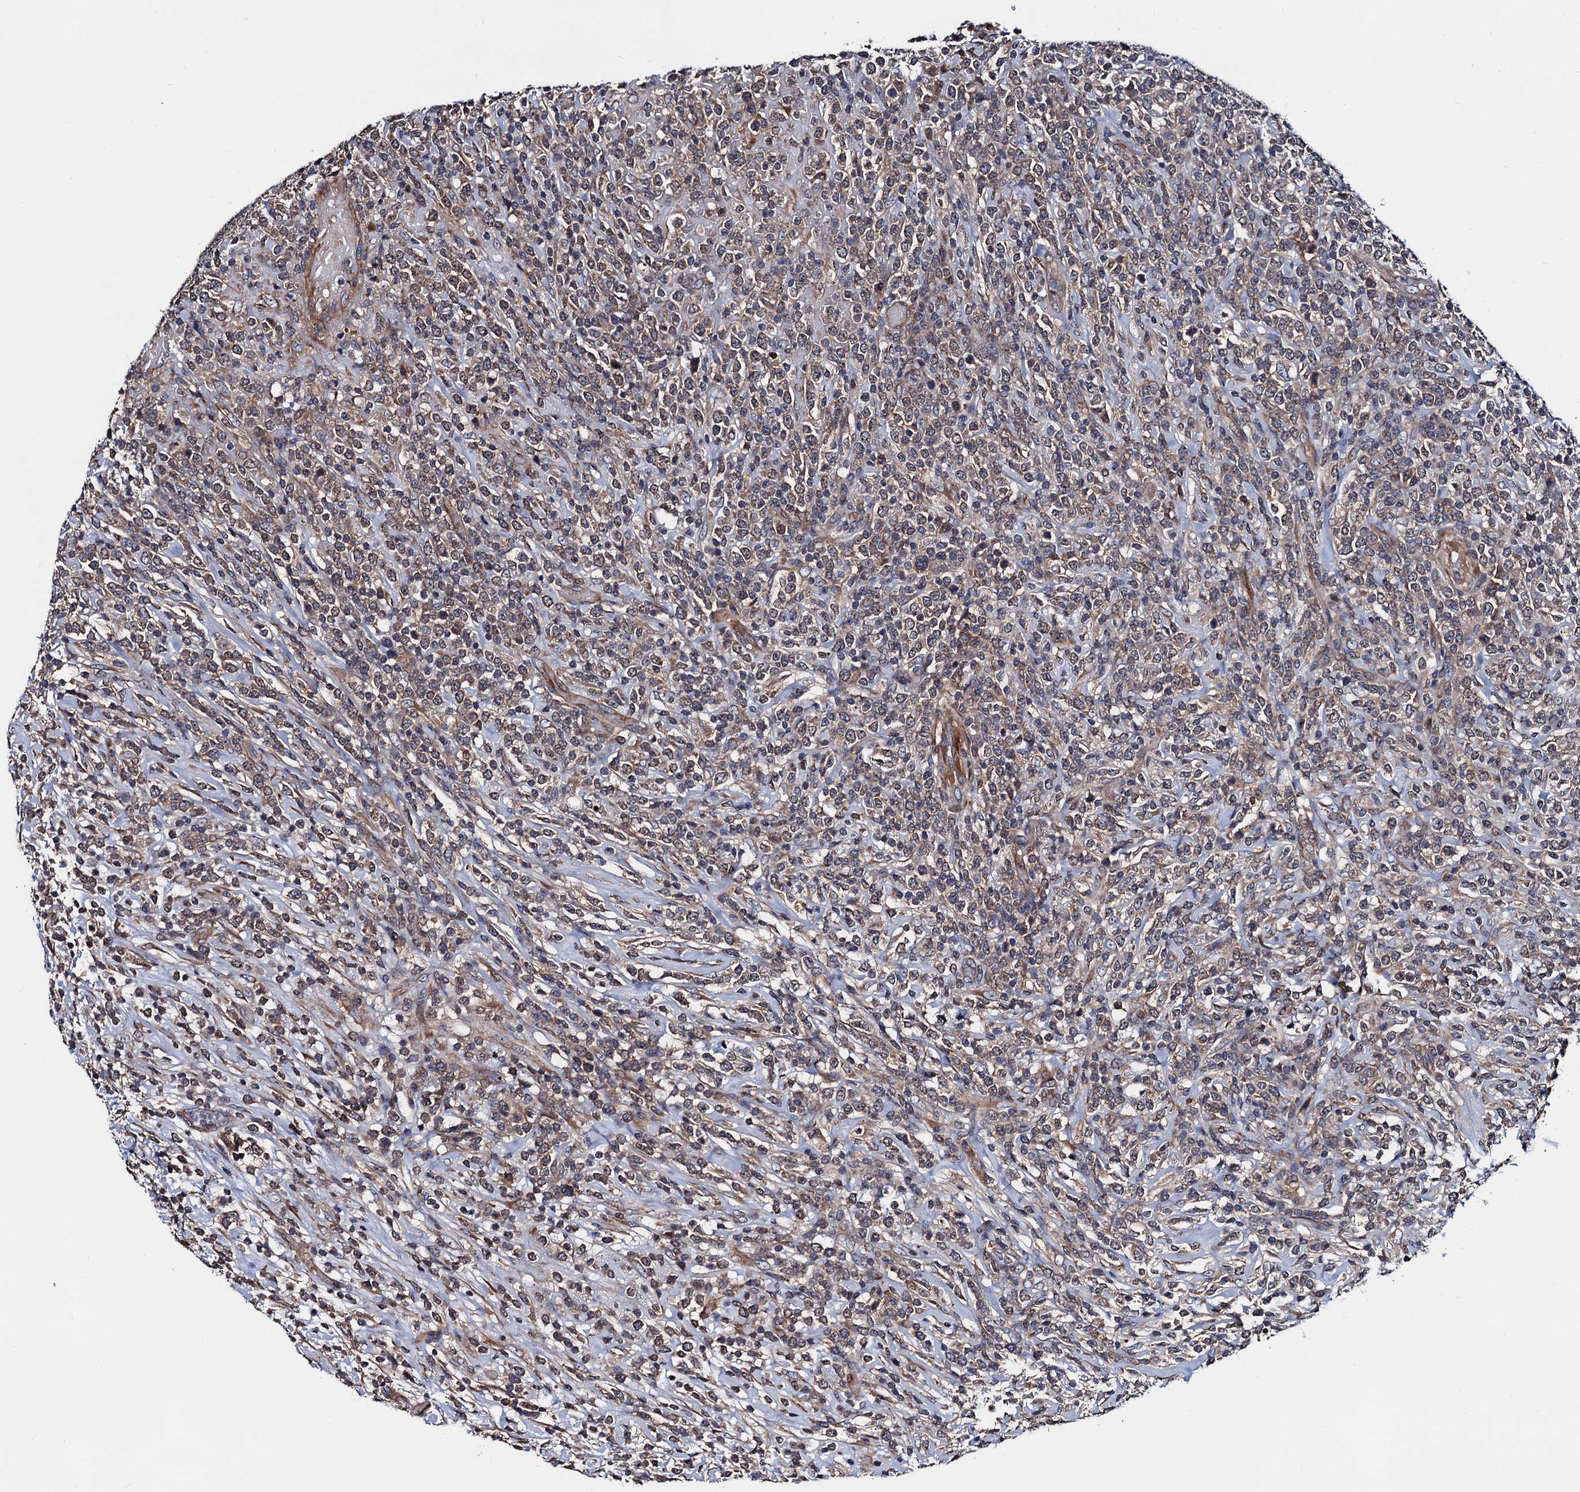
{"staining": {"intensity": "weak", "quantity": "25%-75%", "location": "cytoplasmic/membranous"}, "tissue": "lymphoma", "cell_type": "Tumor cells", "image_type": "cancer", "snomed": [{"axis": "morphology", "description": "Malignant lymphoma, non-Hodgkin's type, High grade"}, {"axis": "topography", "description": "Colon"}], "caption": "A low amount of weak cytoplasmic/membranous staining is appreciated in approximately 25%-75% of tumor cells in malignant lymphoma, non-Hodgkin's type (high-grade) tissue.", "gene": "TRMT112", "patient": {"sex": "female", "age": 53}}